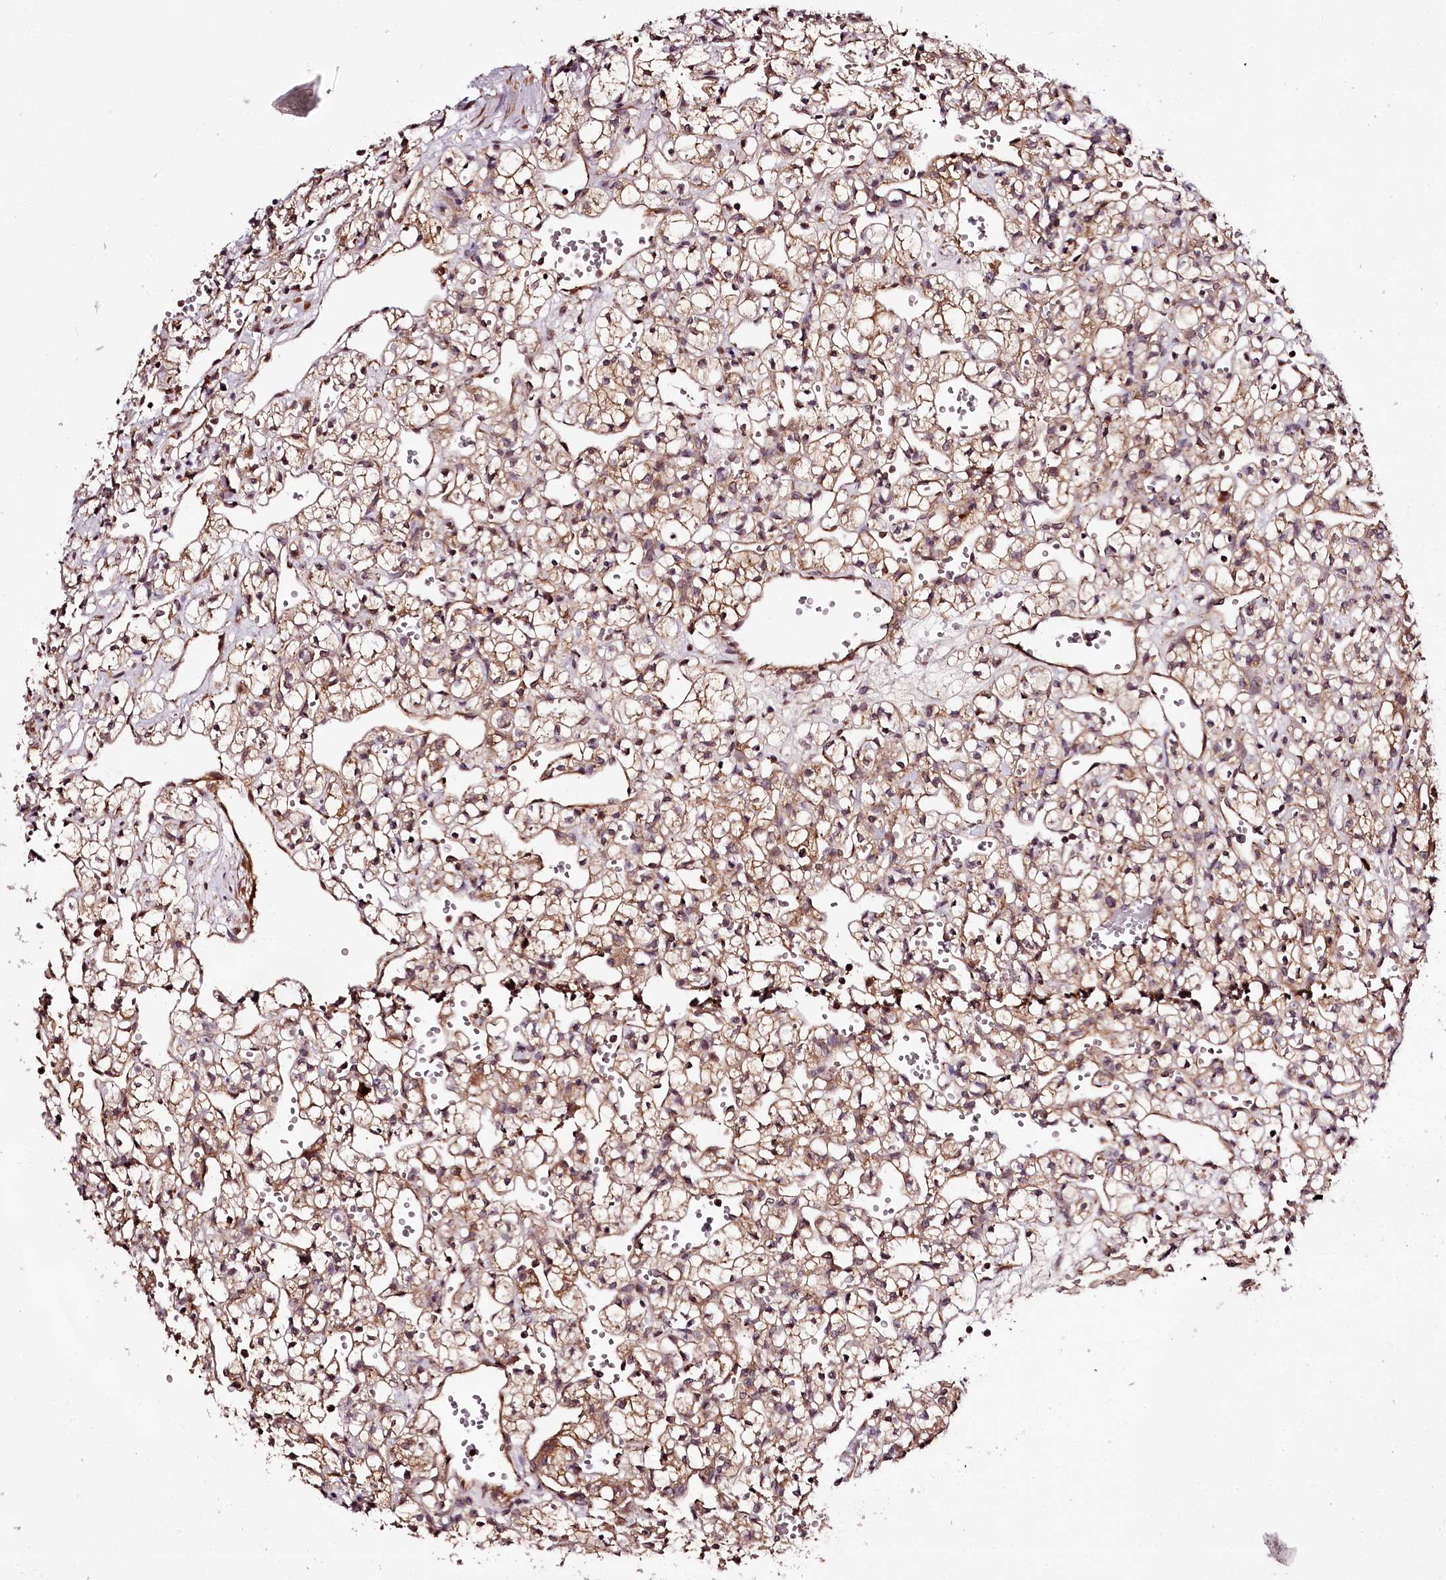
{"staining": {"intensity": "moderate", "quantity": ">75%", "location": "cytoplasmic/membranous"}, "tissue": "renal cancer", "cell_type": "Tumor cells", "image_type": "cancer", "snomed": [{"axis": "morphology", "description": "Adenocarcinoma, NOS"}, {"axis": "topography", "description": "Kidney"}], "caption": "Human renal adenocarcinoma stained with a protein marker shows moderate staining in tumor cells.", "gene": "TARS1", "patient": {"sex": "female", "age": 59}}